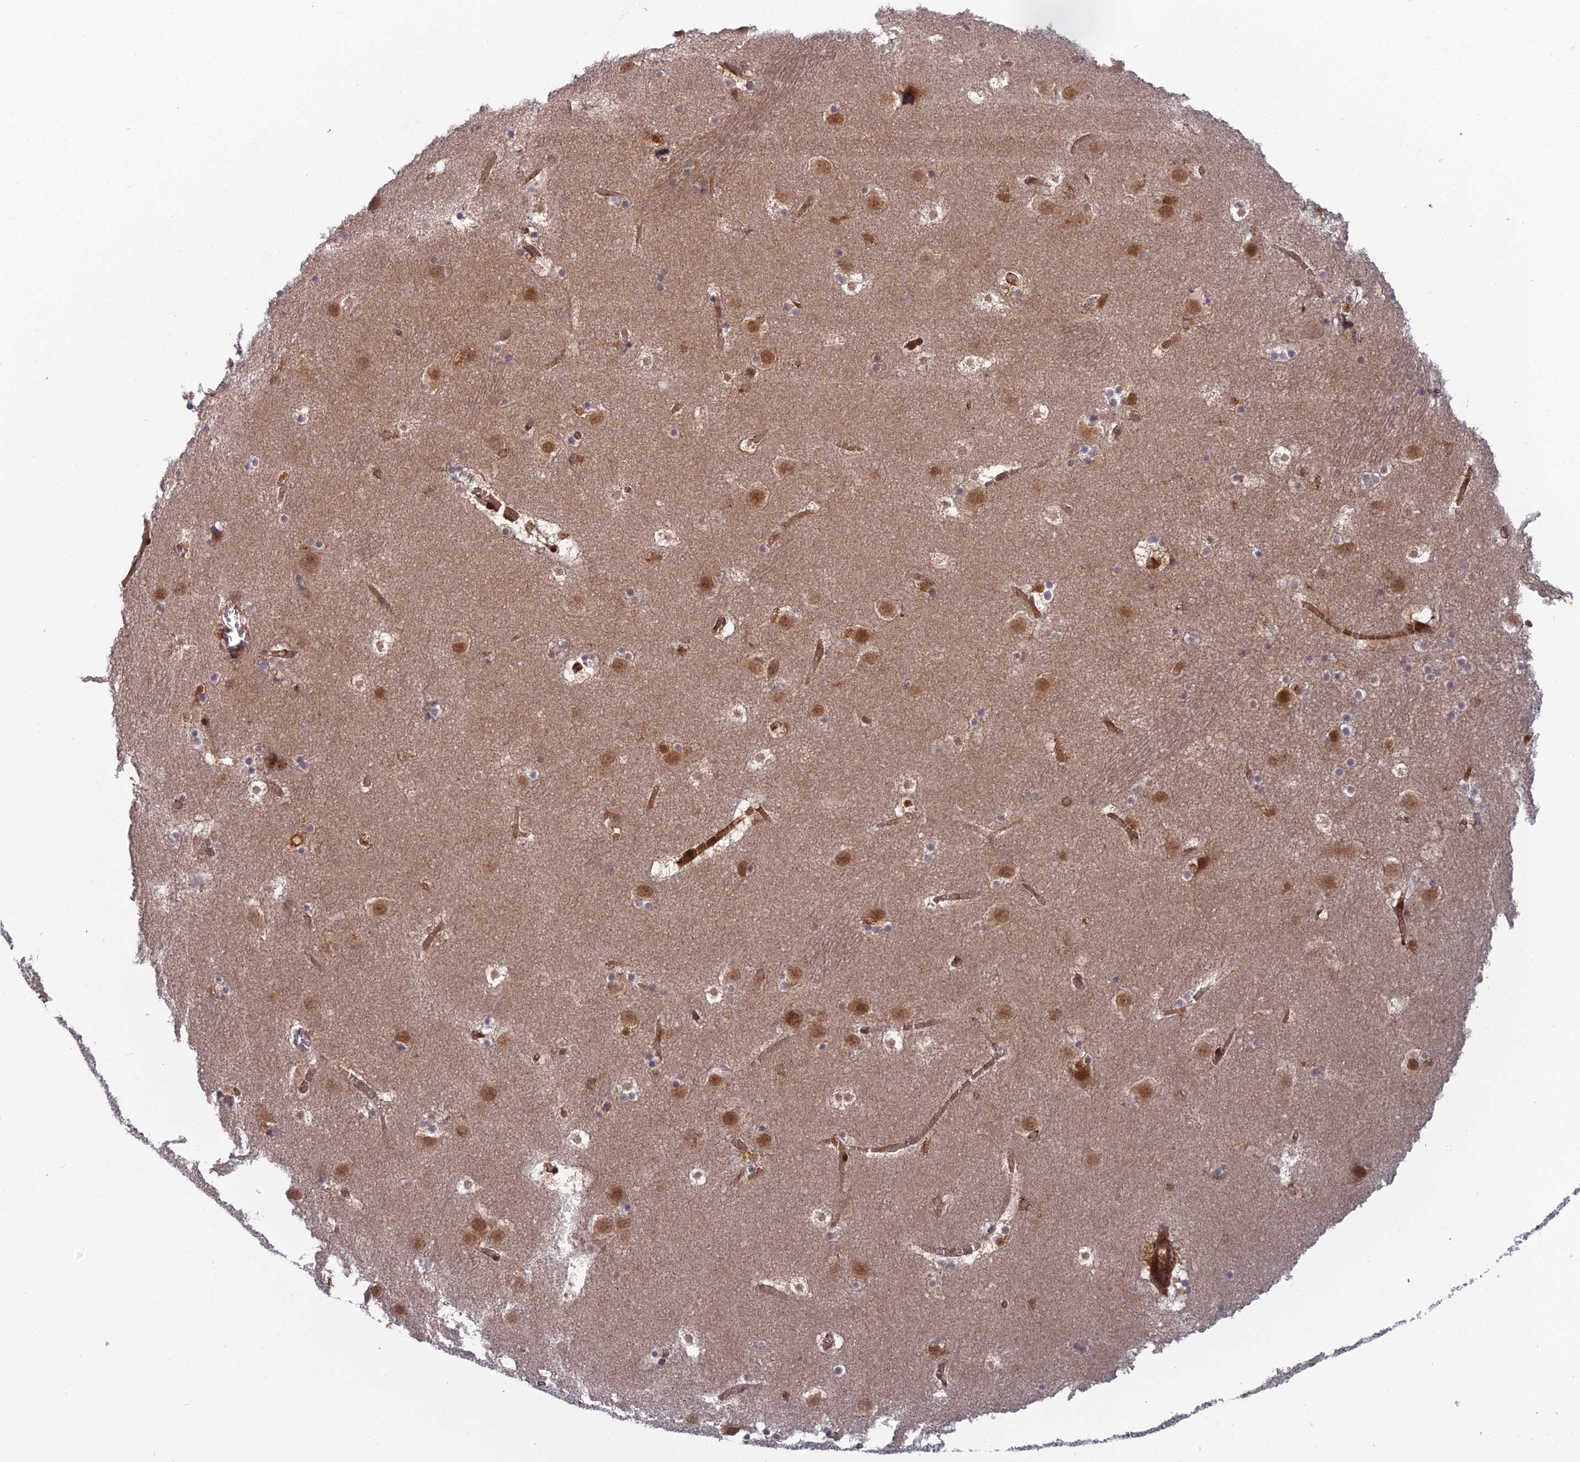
{"staining": {"intensity": "moderate", "quantity": "<25%", "location": "cytoplasmic/membranous,nuclear"}, "tissue": "caudate", "cell_type": "Glial cells", "image_type": "normal", "snomed": [{"axis": "morphology", "description": "Normal tissue, NOS"}, {"axis": "topography", "description": "Lateral ventricle wall"}], "caption": "Immunohistochemical staining of normal caudate displays low levels of moderate cytoplasmic/membranous,nuclear positivity in about <25% of glial cells. The staining was performed using DAB (3,3'-diaminobenzidine) to visualize the protein expression in brown, while the nuclei were stained in blue with hematoxylin (Magnification: 20x).", "gene": "ABHD1", "patient": {"sex": "male", "age": 45}}